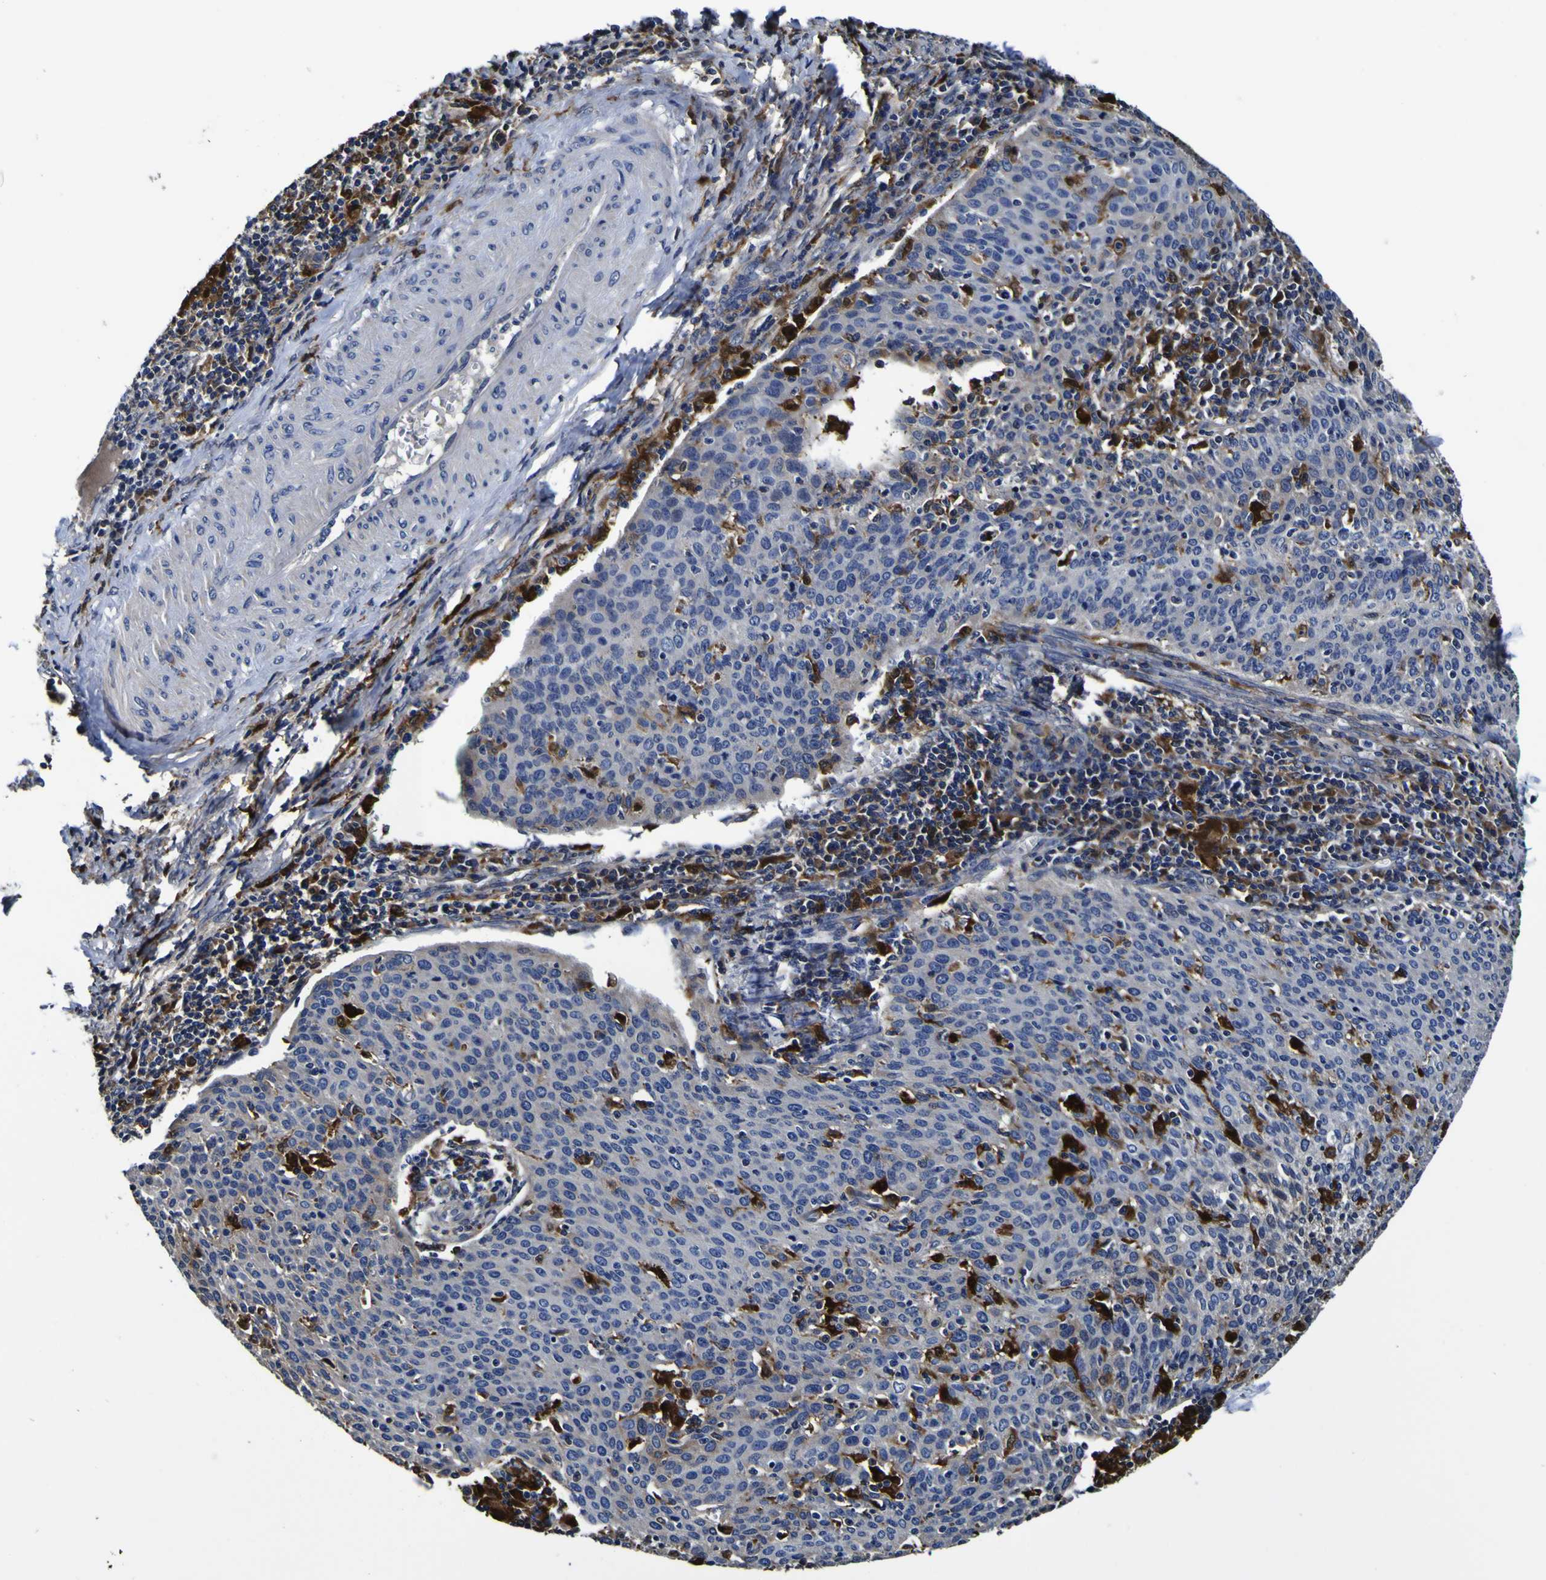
{"staining": {"intensity": "weak", "quantity": "<25%", "location": "cytoplasmic/membranous"}, "tissue": "cervical cancer", "cell_type": "Tumor cells", "image_type": "cancer", "snomed": [{"axis": "morphology", "description": "Squamous cell carcinoma, NOS"}, {"axis": "topography", "description": "Cervix"}], "caption": "The immunohistochemistry photomicrograph has no significant positivity in tumor cells of squamous cell carcinoma (cervical) tissue.", "gene": "GPX1", "patient": {"sex": "female", "age": 38}}